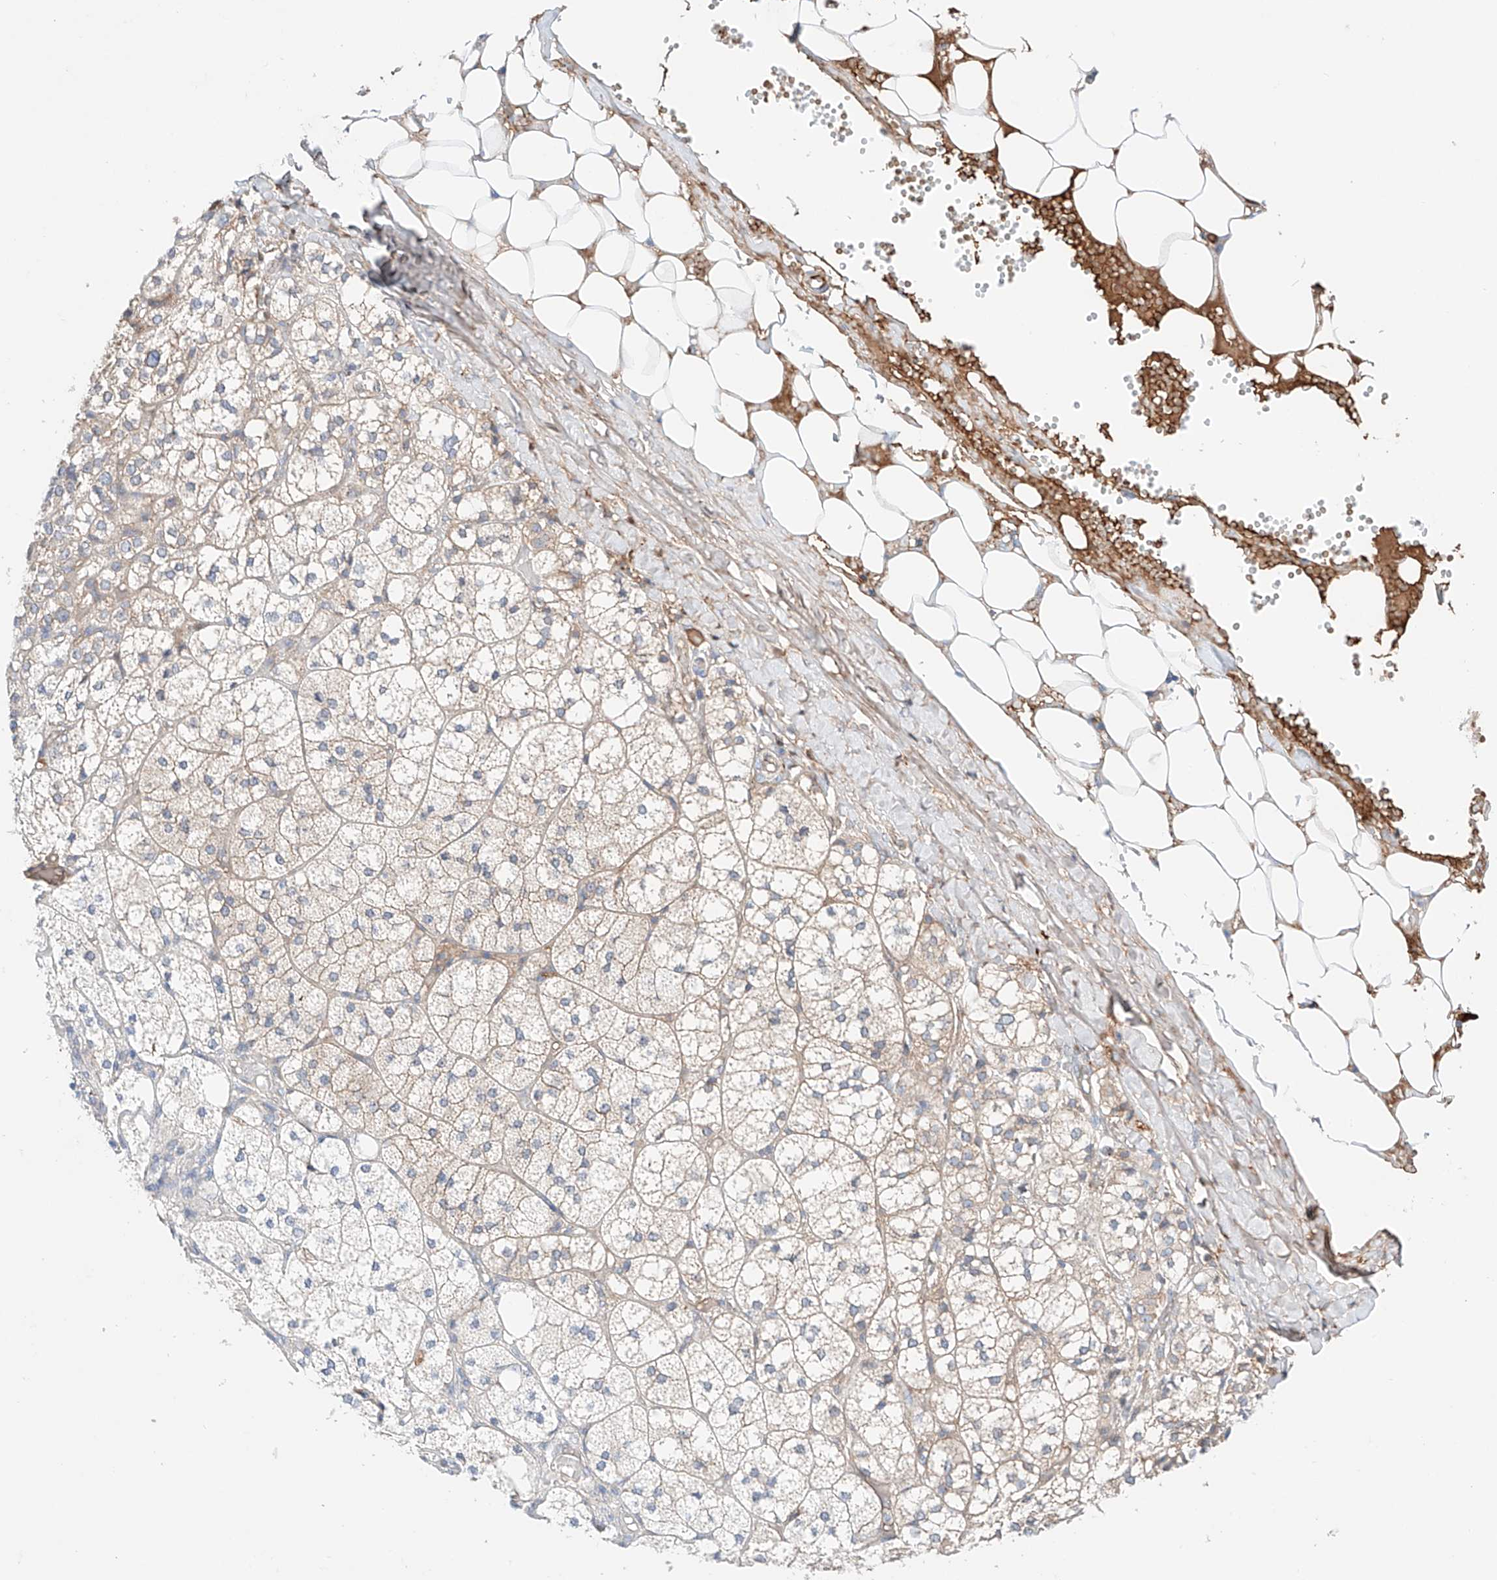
{"staining": {"intensity": "moderate", "quantity": "25%-75%", "location": "cytoplasmic/membranous"}, "tissue": "adrenal gland", "cell_type": "Glandular cells", "image_type": "normal", "snomed": [{"axis": "morphology", "description": "Normal tissue, NOS"}, {"axis": "topography", "description": "Adrenal gland"}], "caption": "Immunohistochemistry of unremarkable human adrenal gland displays medium levels of moderate cytoplasmic/membranous positivity in about 25%-75% of glandular cells. Using DAB (3,3'-diaminobenzidine) (brown) and hematoxylin (blue) stains, captured at high magnification using brightfield microscopy.", "gene": "PGGT1B", "patient": {"sex": "female", "age": 61}}